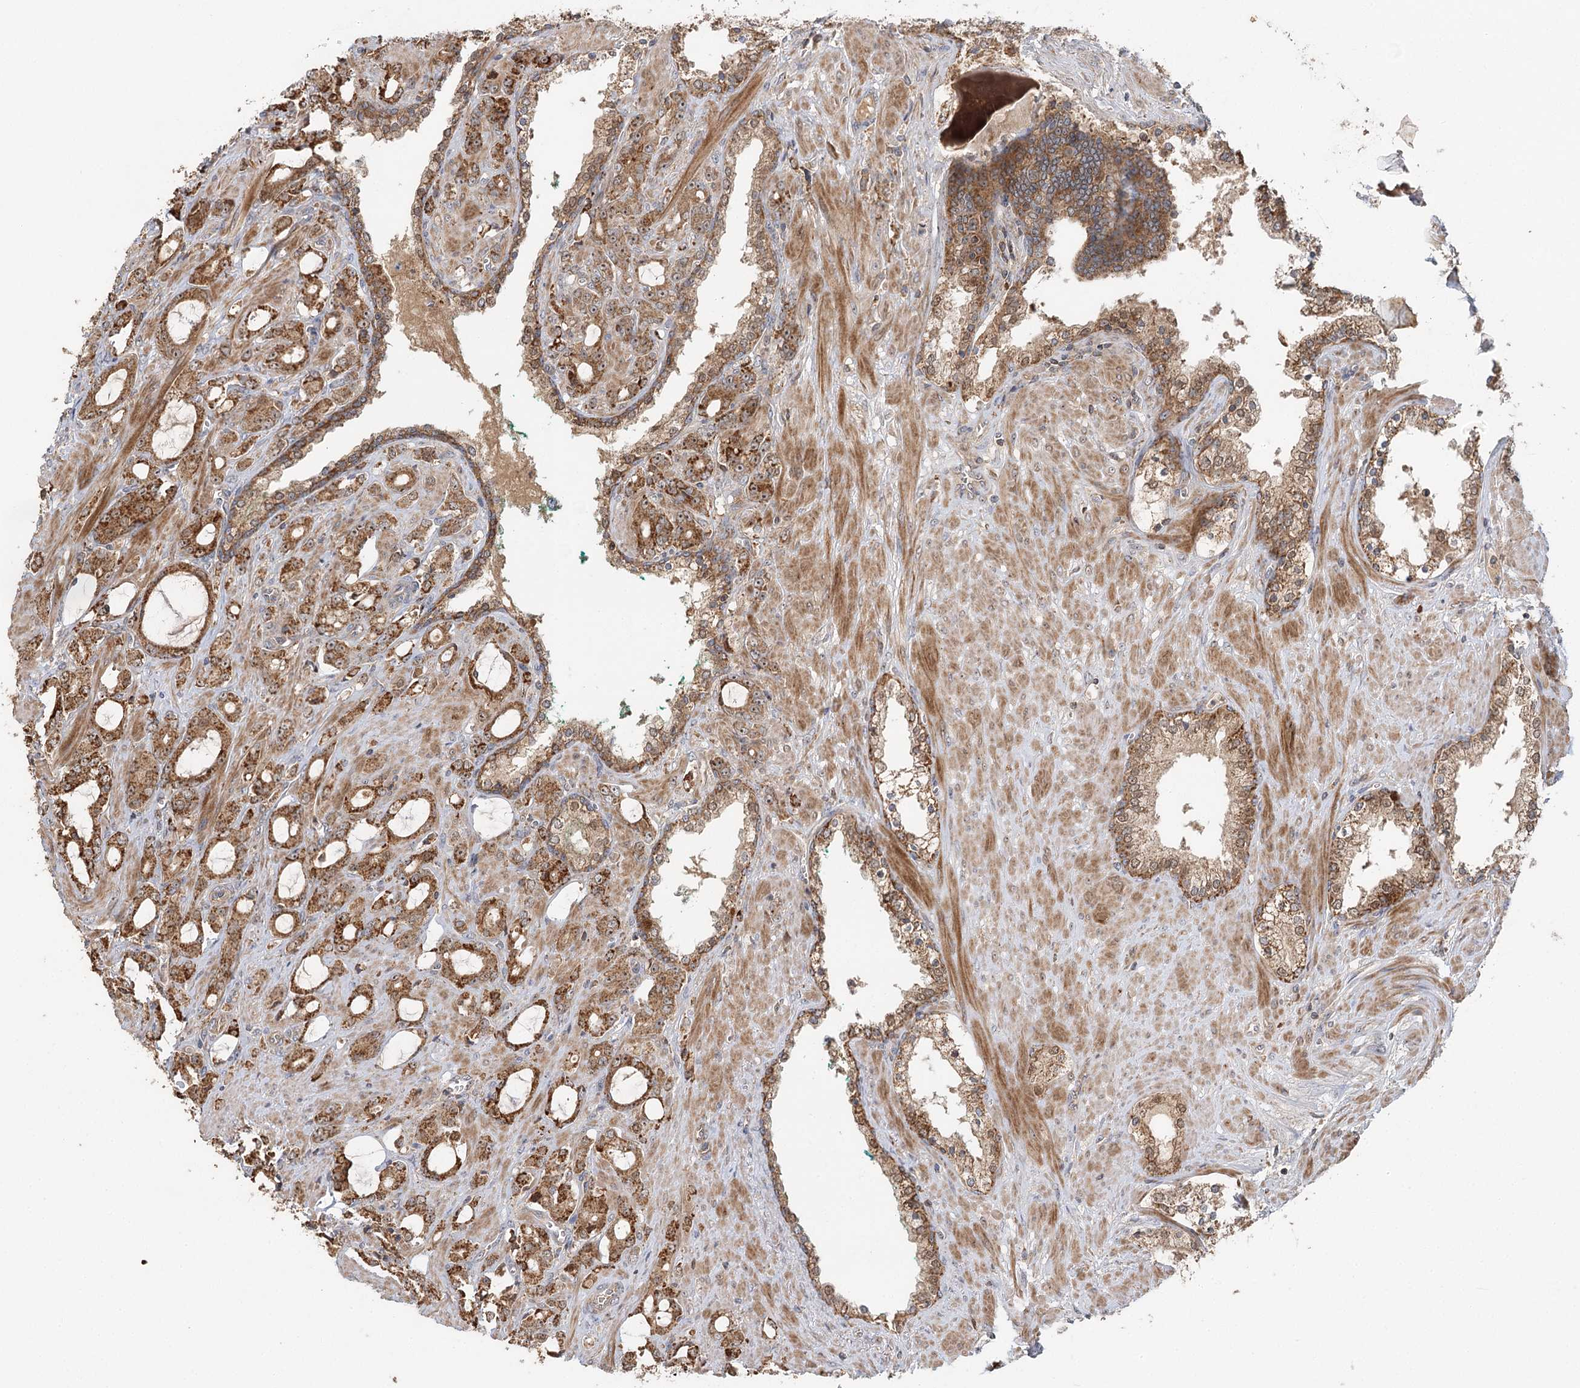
{"staining": {"intensity": "strong", "quantity": ">75%", "location": "cytoplasmic/membranous"}, "tissue": "prostate cancer", "cell_type": "Tumor cells", "image_type": "cancer", "snomed": [{"axis": "morphology", "description": "Adenocarcinoma, High grade"}, {"axis": "topography", "description": "Prostate"}], "caption": "IHC photomicrograph of neoplastic tissue: human prostate cancer (high-grade adenocarcinoma) stained using immunohistochemistry (IHC) shows high levels of strong protein expression localized specifically in the cytoplasmic/membranous of tumor cells, appearing as a cytoplasmic/membranous brown color.", "gene": "RAPGEF6", "patient": {"sex": "male", "age": 72}}